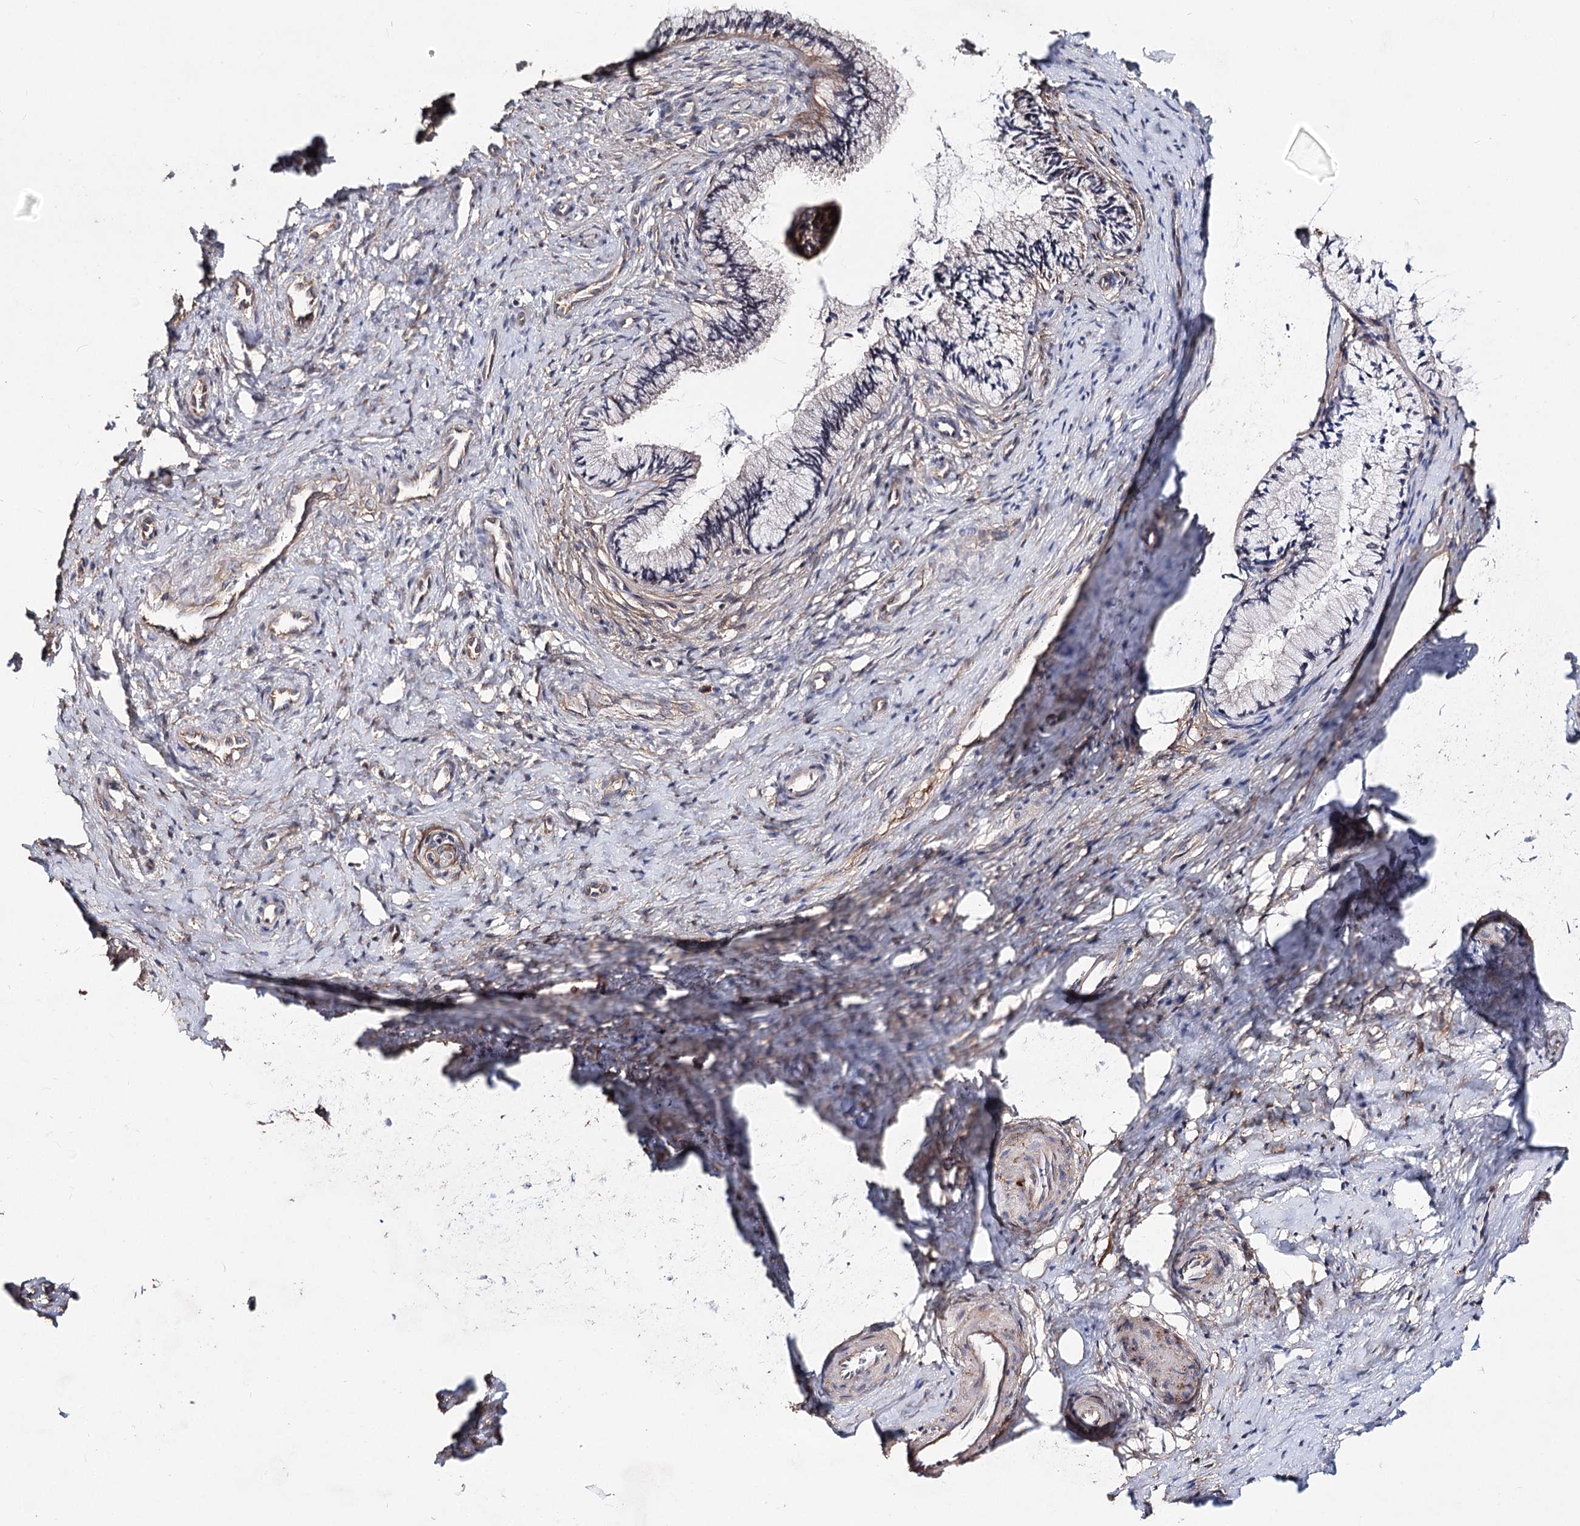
{"staining": {"intensity": "negative", "quantity": "none", "location": "none"}, "tissue": "cervix", "cell_type": "Glandular cells", "image_type": "normal", "snomed": [{"axis": "morphology", "description": "Normal tissue, NOS"}, {"axis": "topography", "description": "Cervix"}], "caption": "Immunohistochemistry (IHC) of benign cervix demonstrates no expression in glandular cells.", "gene": "TMEM218", "patient": {"sex": "female", "age": 36}}